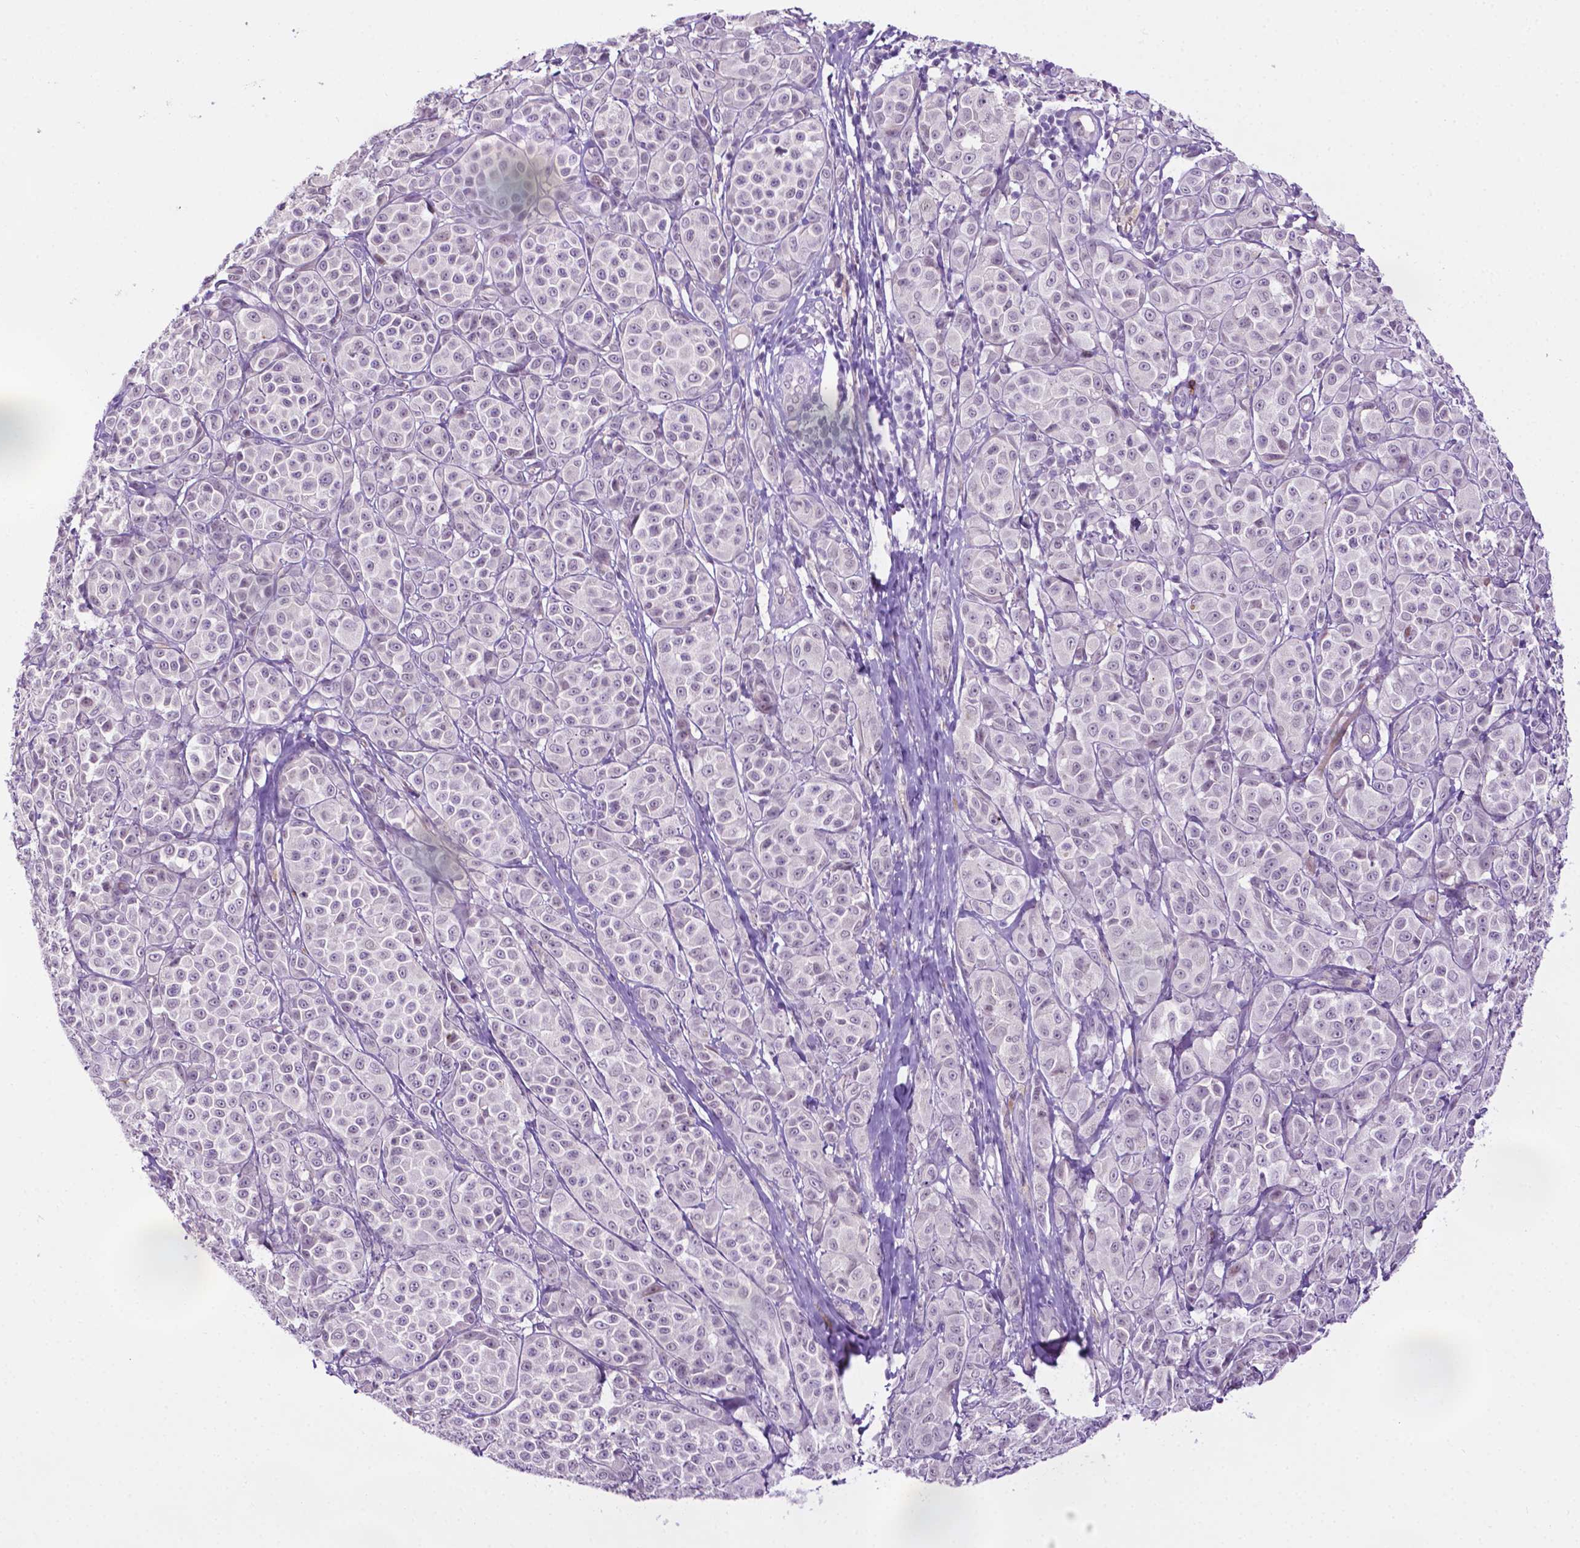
{"staining": {"intensity": "negative", "quantity": "none", "location": "none"}, "tissue": "melanoma", "cell_type": "Tumor cells", "image_type": "cancer", "snomed": [{"axis": "morphology", "description": "Malignant melanoma, NOS"}, {"axis": "topography", "description": "Skin"}], "caption": "Malignant melanoma was stained to show a protein in brown. There is no significant positivity in tumor cells. Nuclei are stained in blue.", "gene": "MMP27", "patient": {"sex": "male", "age": 89}}